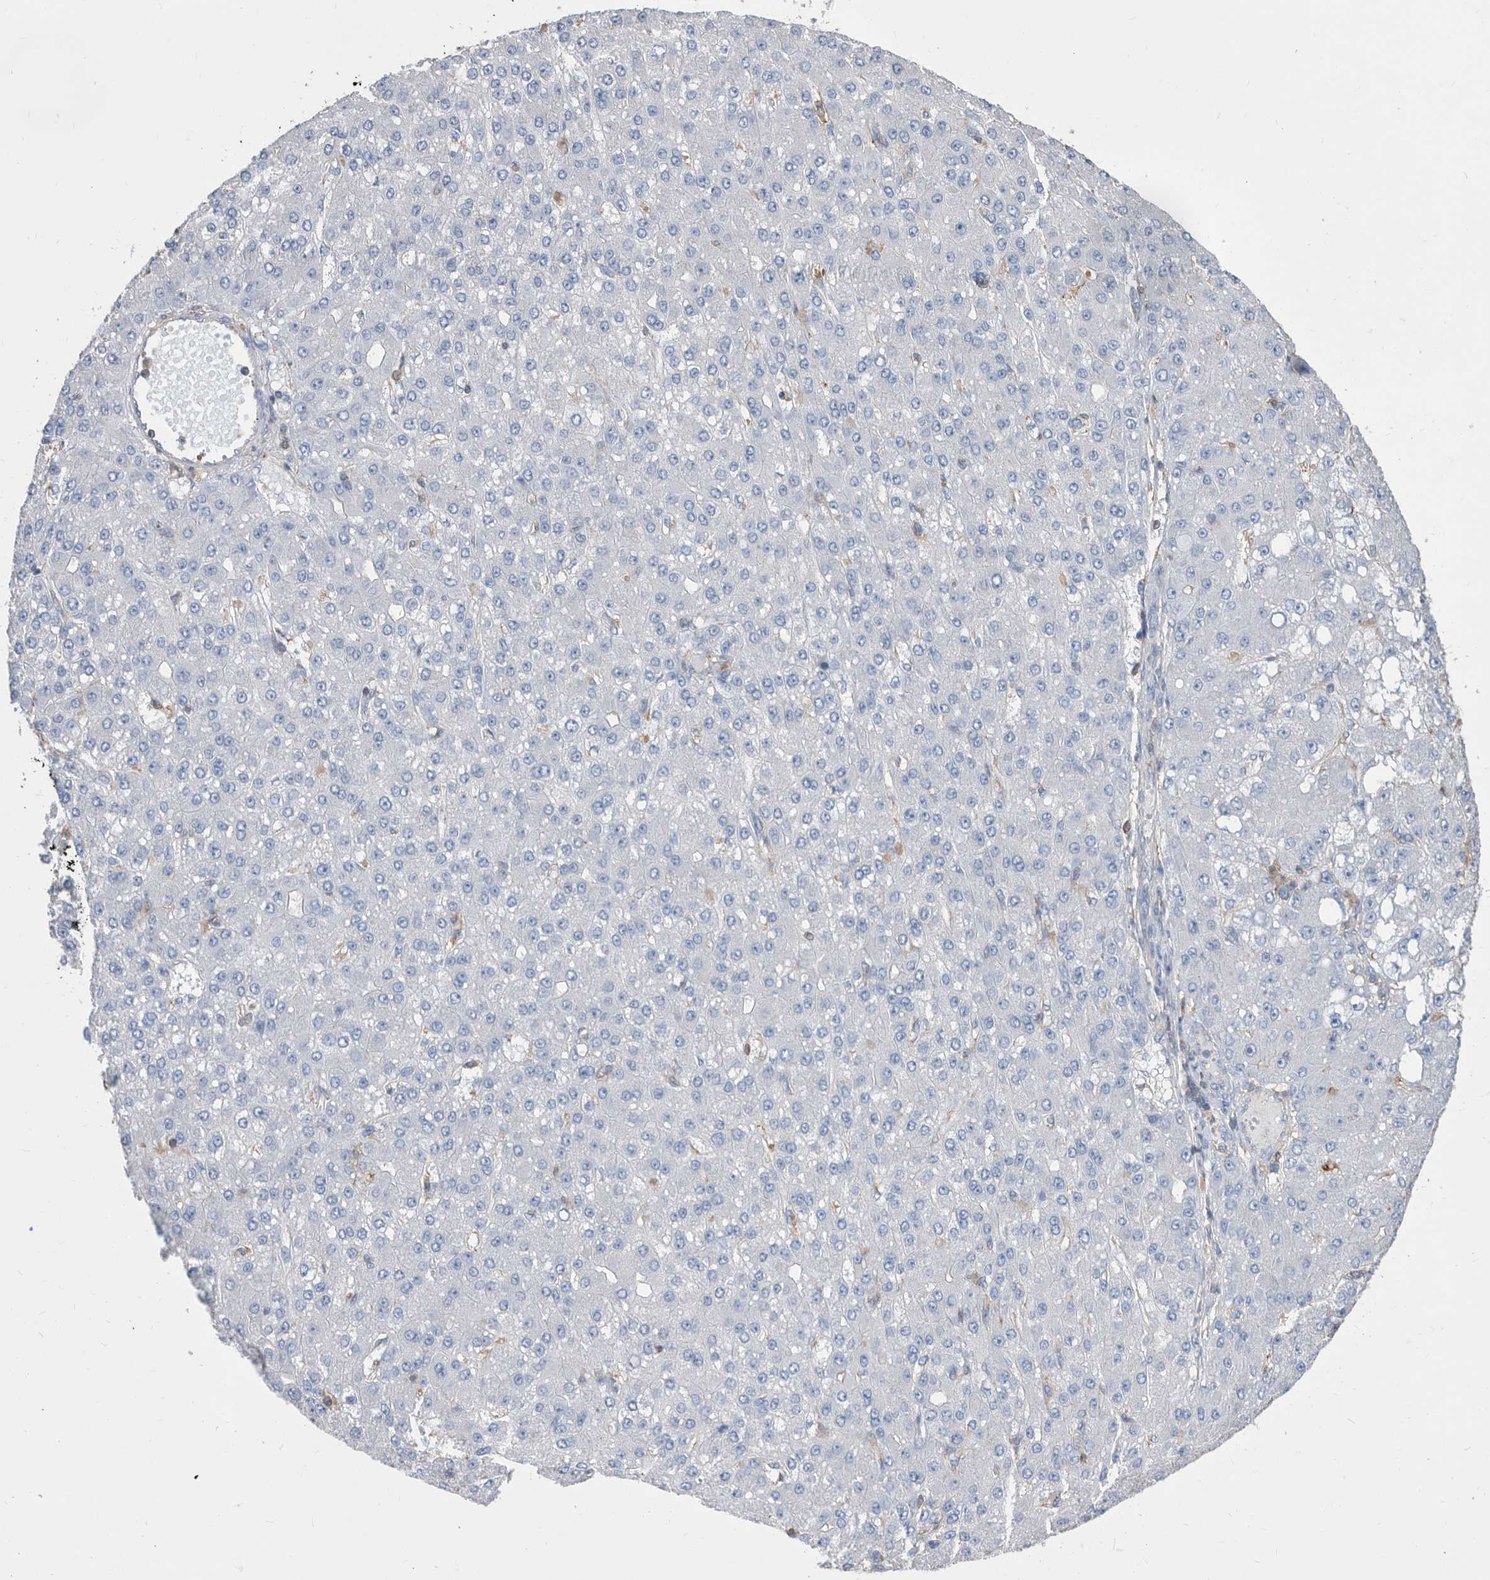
{"staining": {"intensity": "negative", "quantity": "none", "location": "none"}, "tissue": "liver cancer", "cell_type": "Tumor cells", "image_type": "cancer", "snomed": [{"axis": "morphology", "description": "Carcinoma, Hepatocellular, NOS"}, {"axis": "topography", "description": "Liver"}], "caption": "IHC of hepatocellular carcinoma (liver) demonstrates no staining in tumor cells.", "gene": "MS4A4A", "patient": {"sex": "male", "age": 67}}